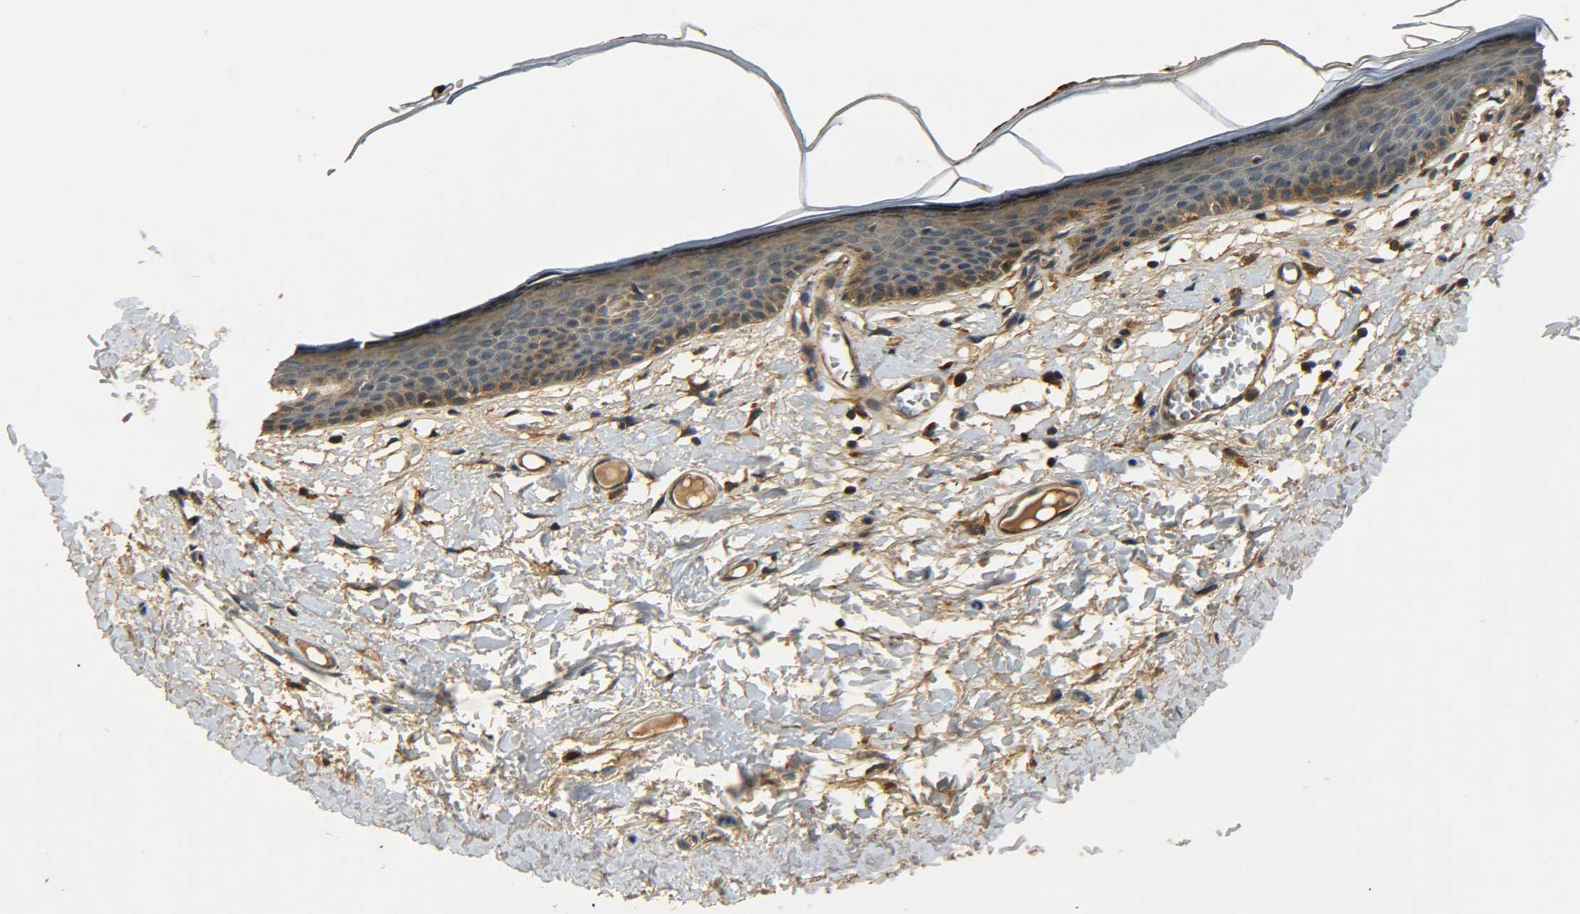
{"staining": {"intensity": "moderate", "quantity": "25%-75%", "location": "cytoplasmic/membranous"}, "tissue": "skin", "cell_type": "Epidermal cells", "image_type": "normal", "snomed": [{"axis": "morphology", "description": "Normal tissue, NOS"}, {"axis": "topography", "description": "Vulva"}], "caption": "Immunohistochemistry (IHC) image of normal human skin stained for a protein (brown), which shows medium levels of moderate cytoplasmic/membranous positivity in approximately 25%-75% of epidermal cells.", "gene": "LRCH3", "patient": {"sex": "female", "age": 54}}